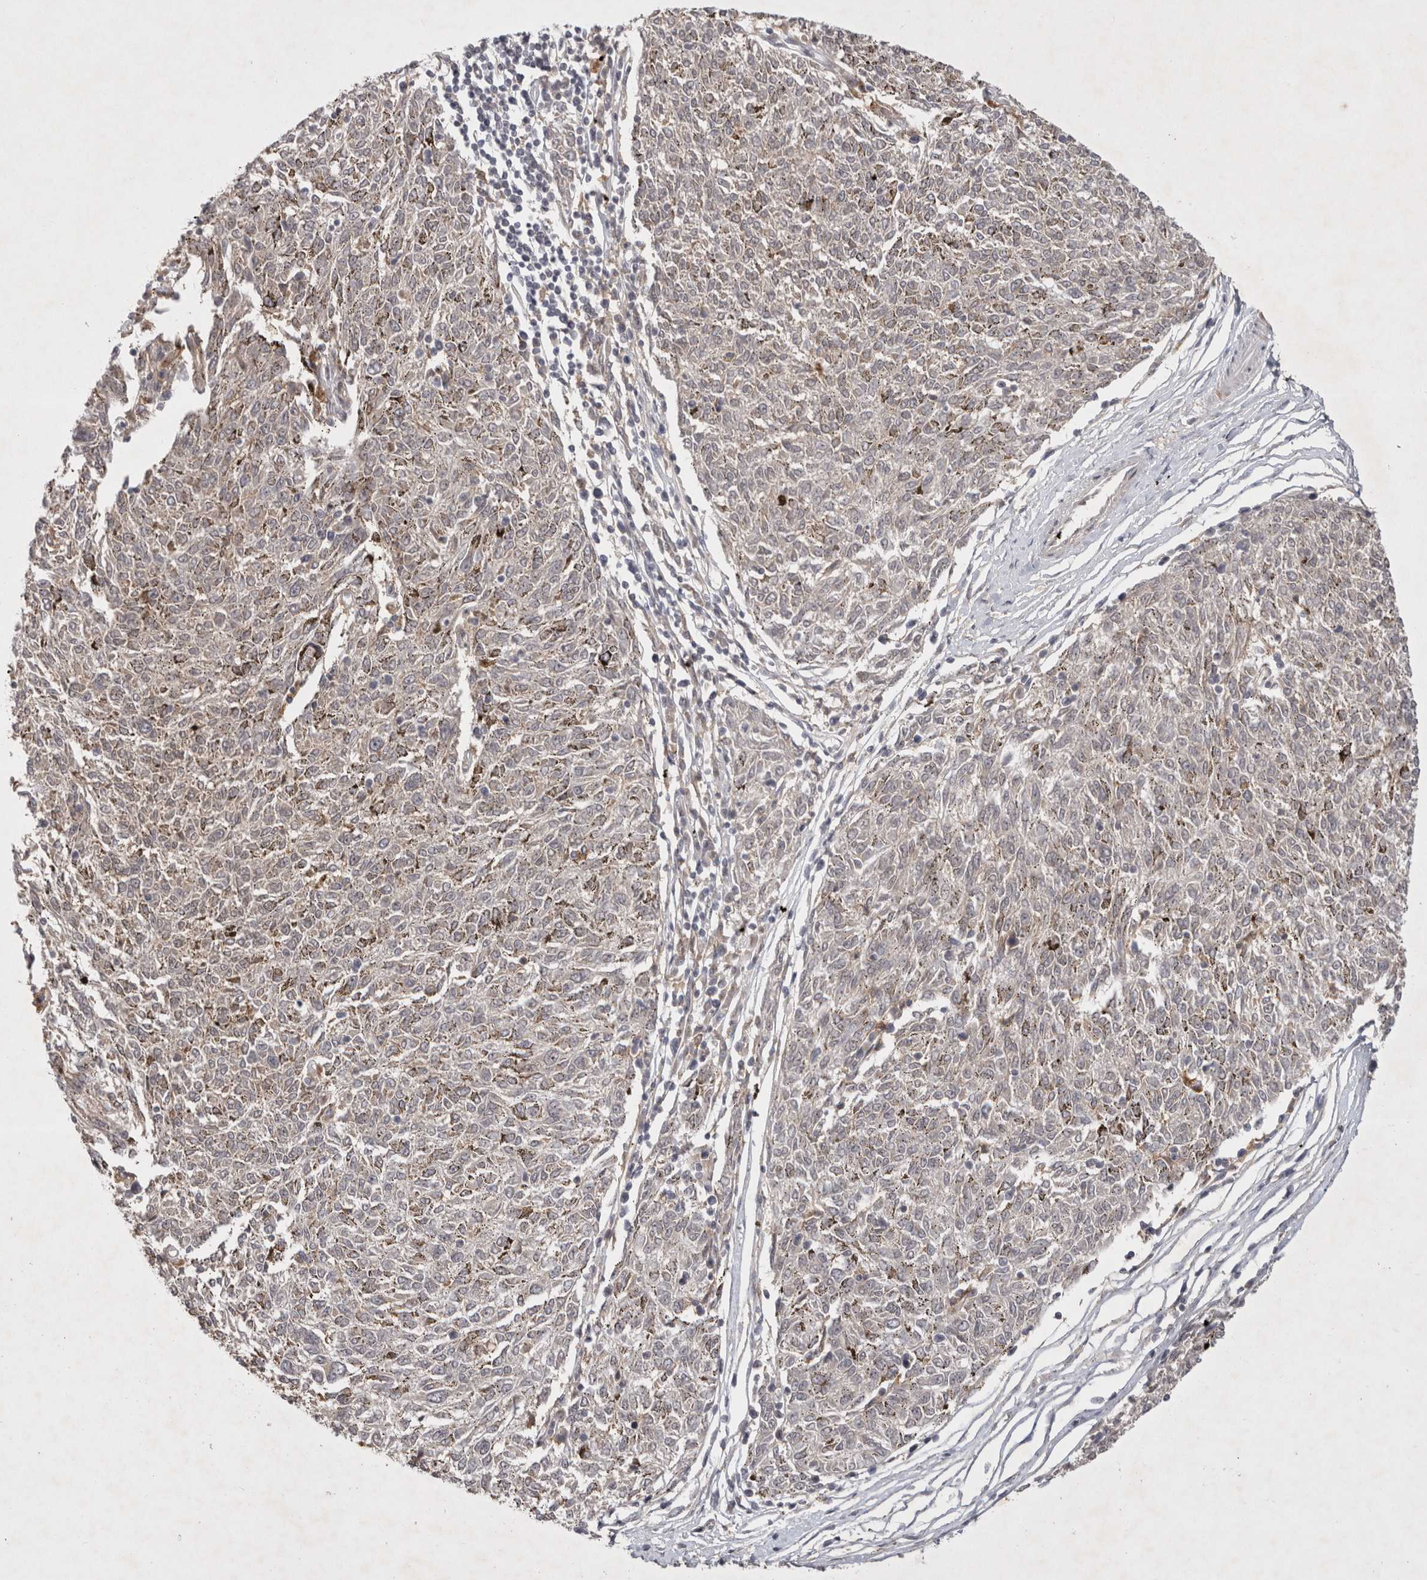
{"staining": {"intensity": "negative", "quantity": "none", "location": "none"}, "tissue": "melanoma", "cell_type": "Tumor cells", "image_type": "cancer", "snomed": [{"axis": "morphology", "description": "Malignant melanoma, NOS"}, {"axis": "topography", "description": "Skin"}], "caption": "Human melanoma stained for a protein using immunohistochemistry exhibits no expression in tumor cells.", "gene": "ZNF318", "patient": {"sex": "female", "age": 72}}